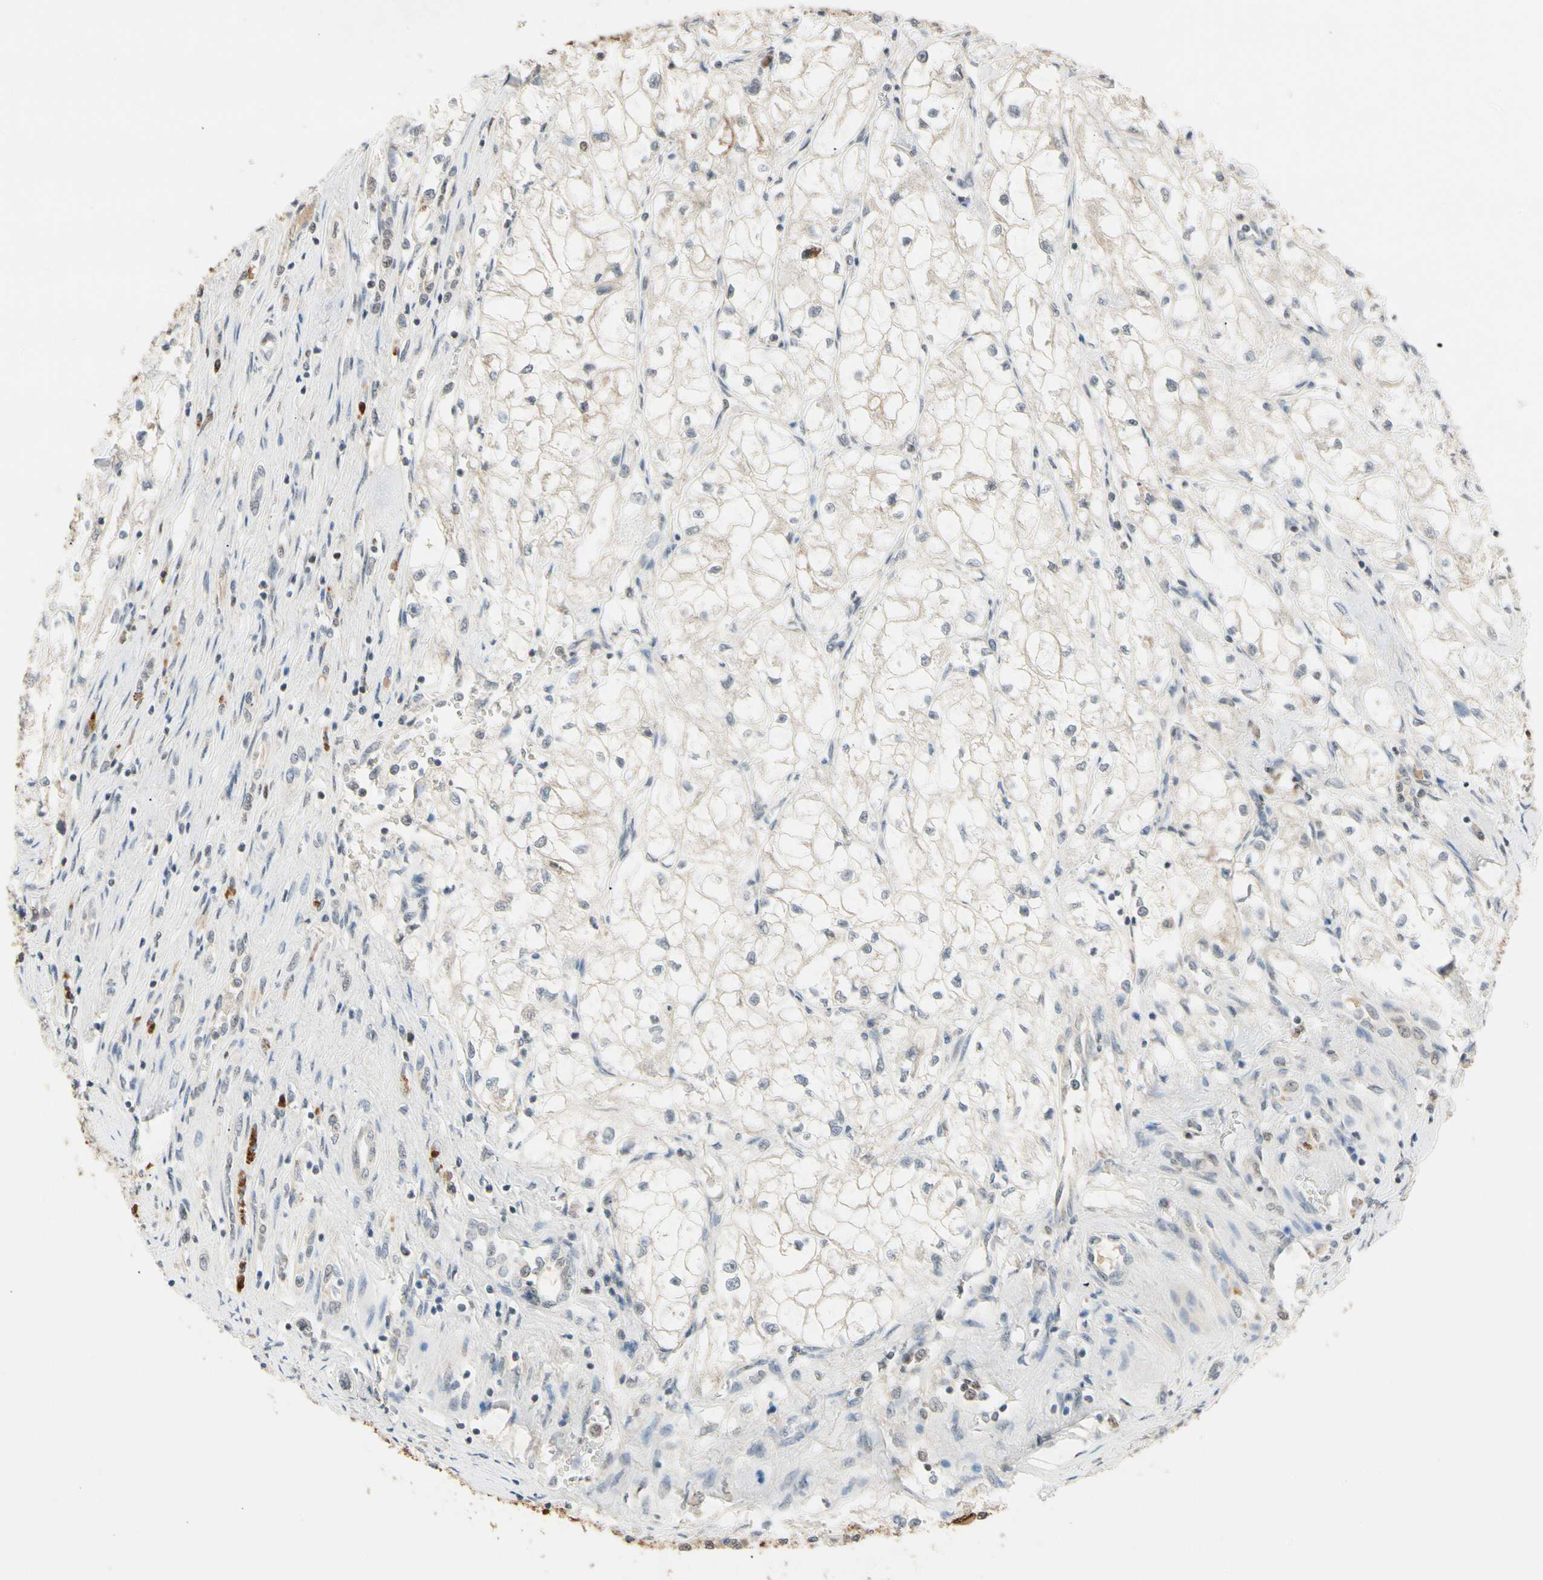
{"staining": {"intensity": "negative", "quantity": "none", "location": "none"}, "tissue": "renal cancer", "cell_type": "Tumor cells", "image_type": "cancer", "snomed": [{"axis": "morphology", "description": "Adenocarcinoma, NOS"}, {"axis": "topography", "description": "Kidney"}], "caption": "High magnification brightfield microscopy of renal cancer (adenocarcinoma) stained with DAB (brown) and counterstained with hematoxylin (blue): tumor cells show no significant staining. (DAB (3,3'-diaminobenzidine) immunohistochemistry visualized using brightfield microscopy, high magnification).", "gene": "RIOX2", "patient": {"sex": "female", "age": 70}}